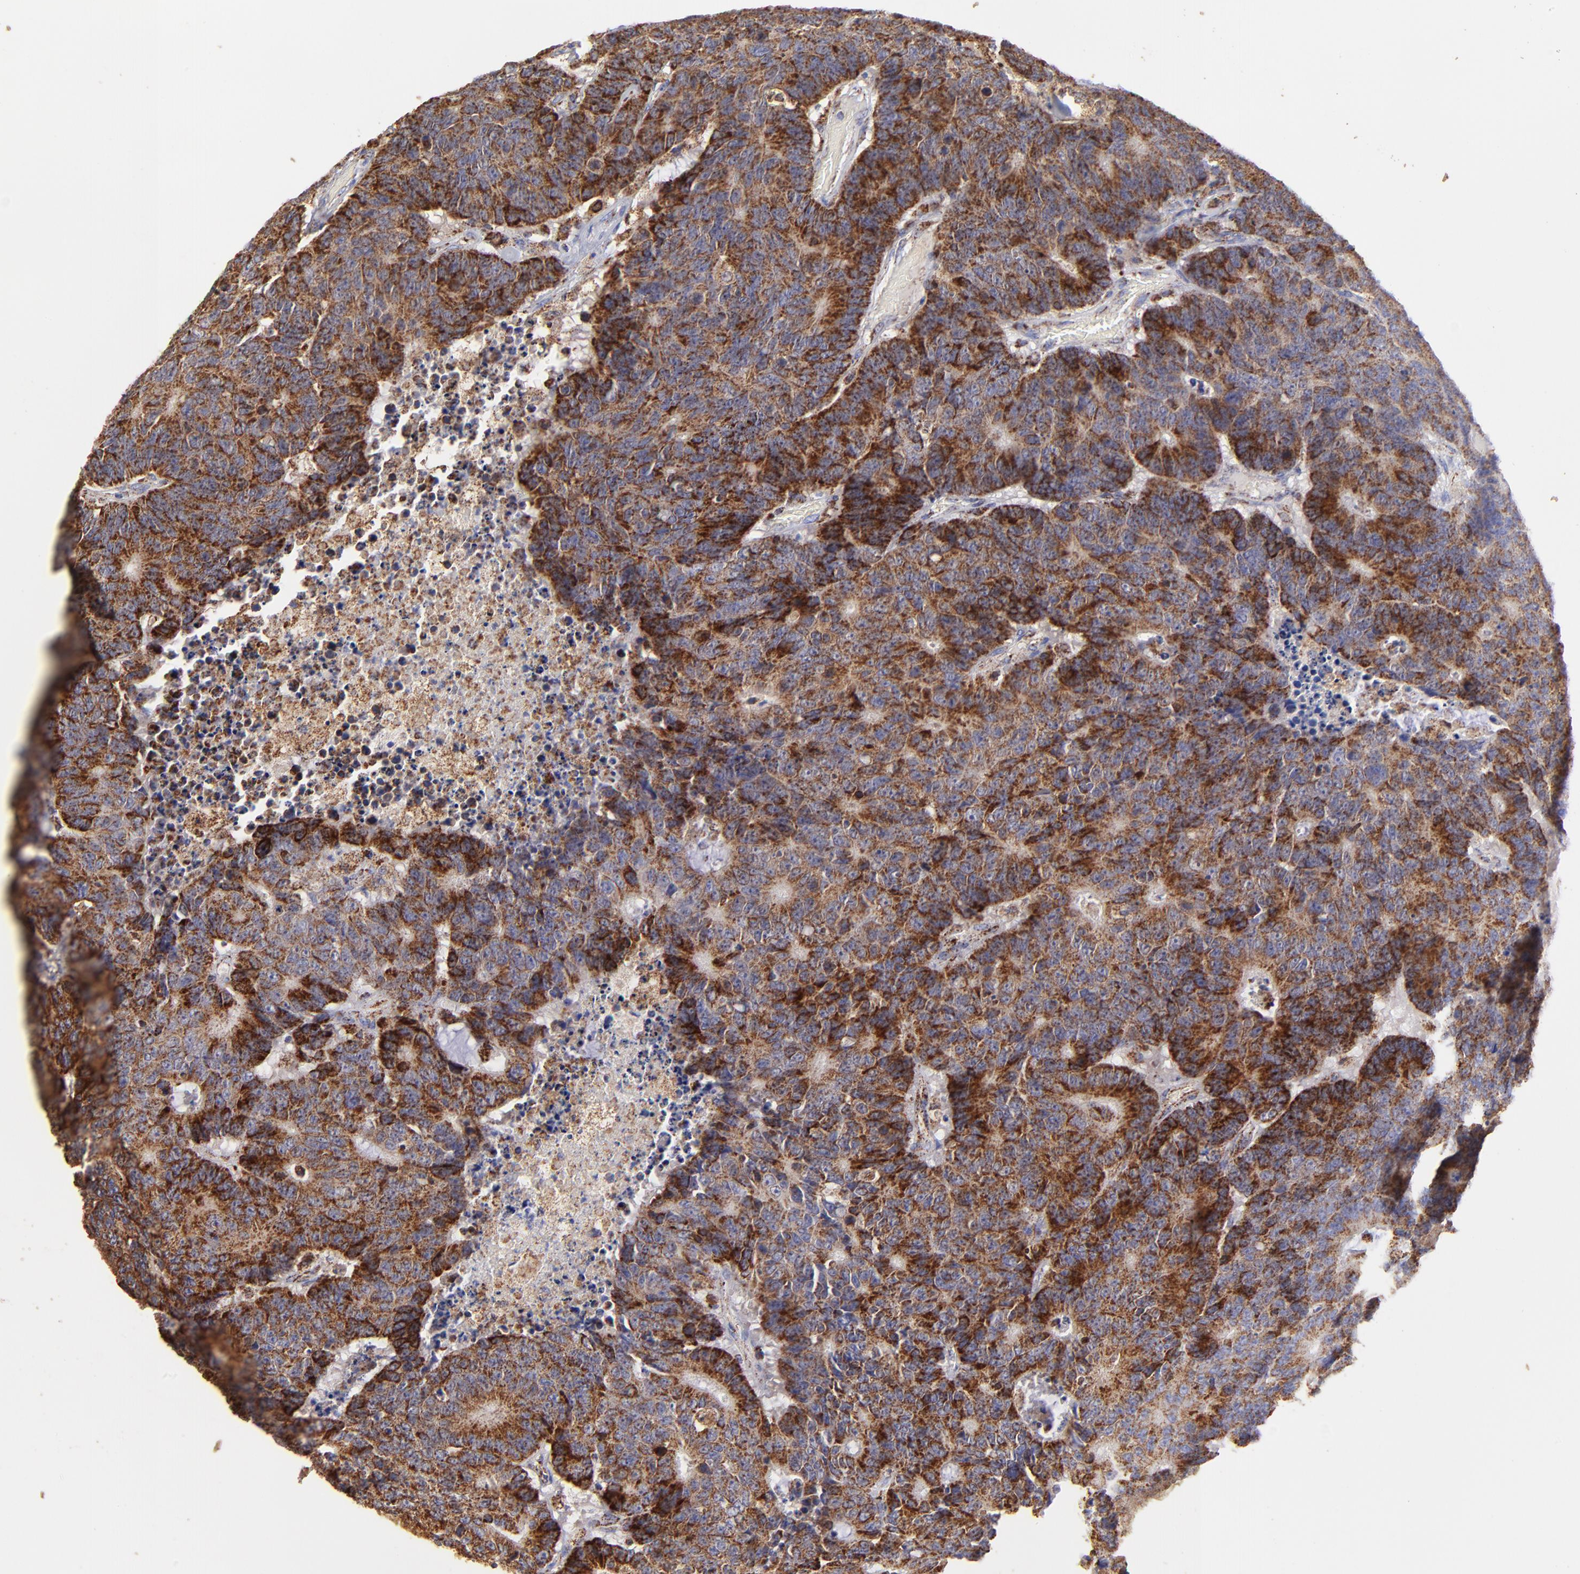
{"staining": {"intensity": "strong", "quantity": ">75%", "location": "cytoplasmic/membranous"}, "tissue": "colorectal cancer", "cell_type": "Tumor cells", "image_type": "cancer", "snomed": [{"axis": "morphology", "description": "Adenocarcinoma, NOS"}, {"axis": "topography", "description": "Colon"}], "caption": "This micrograph exhibits IHC staining of human adenocarcinoma (colorectal), with high strong cytoplasmic/membranous staining in about >75% of tumor cells.", "gene": "ECH1", "patient": {"sex": "female", "age": 86}}